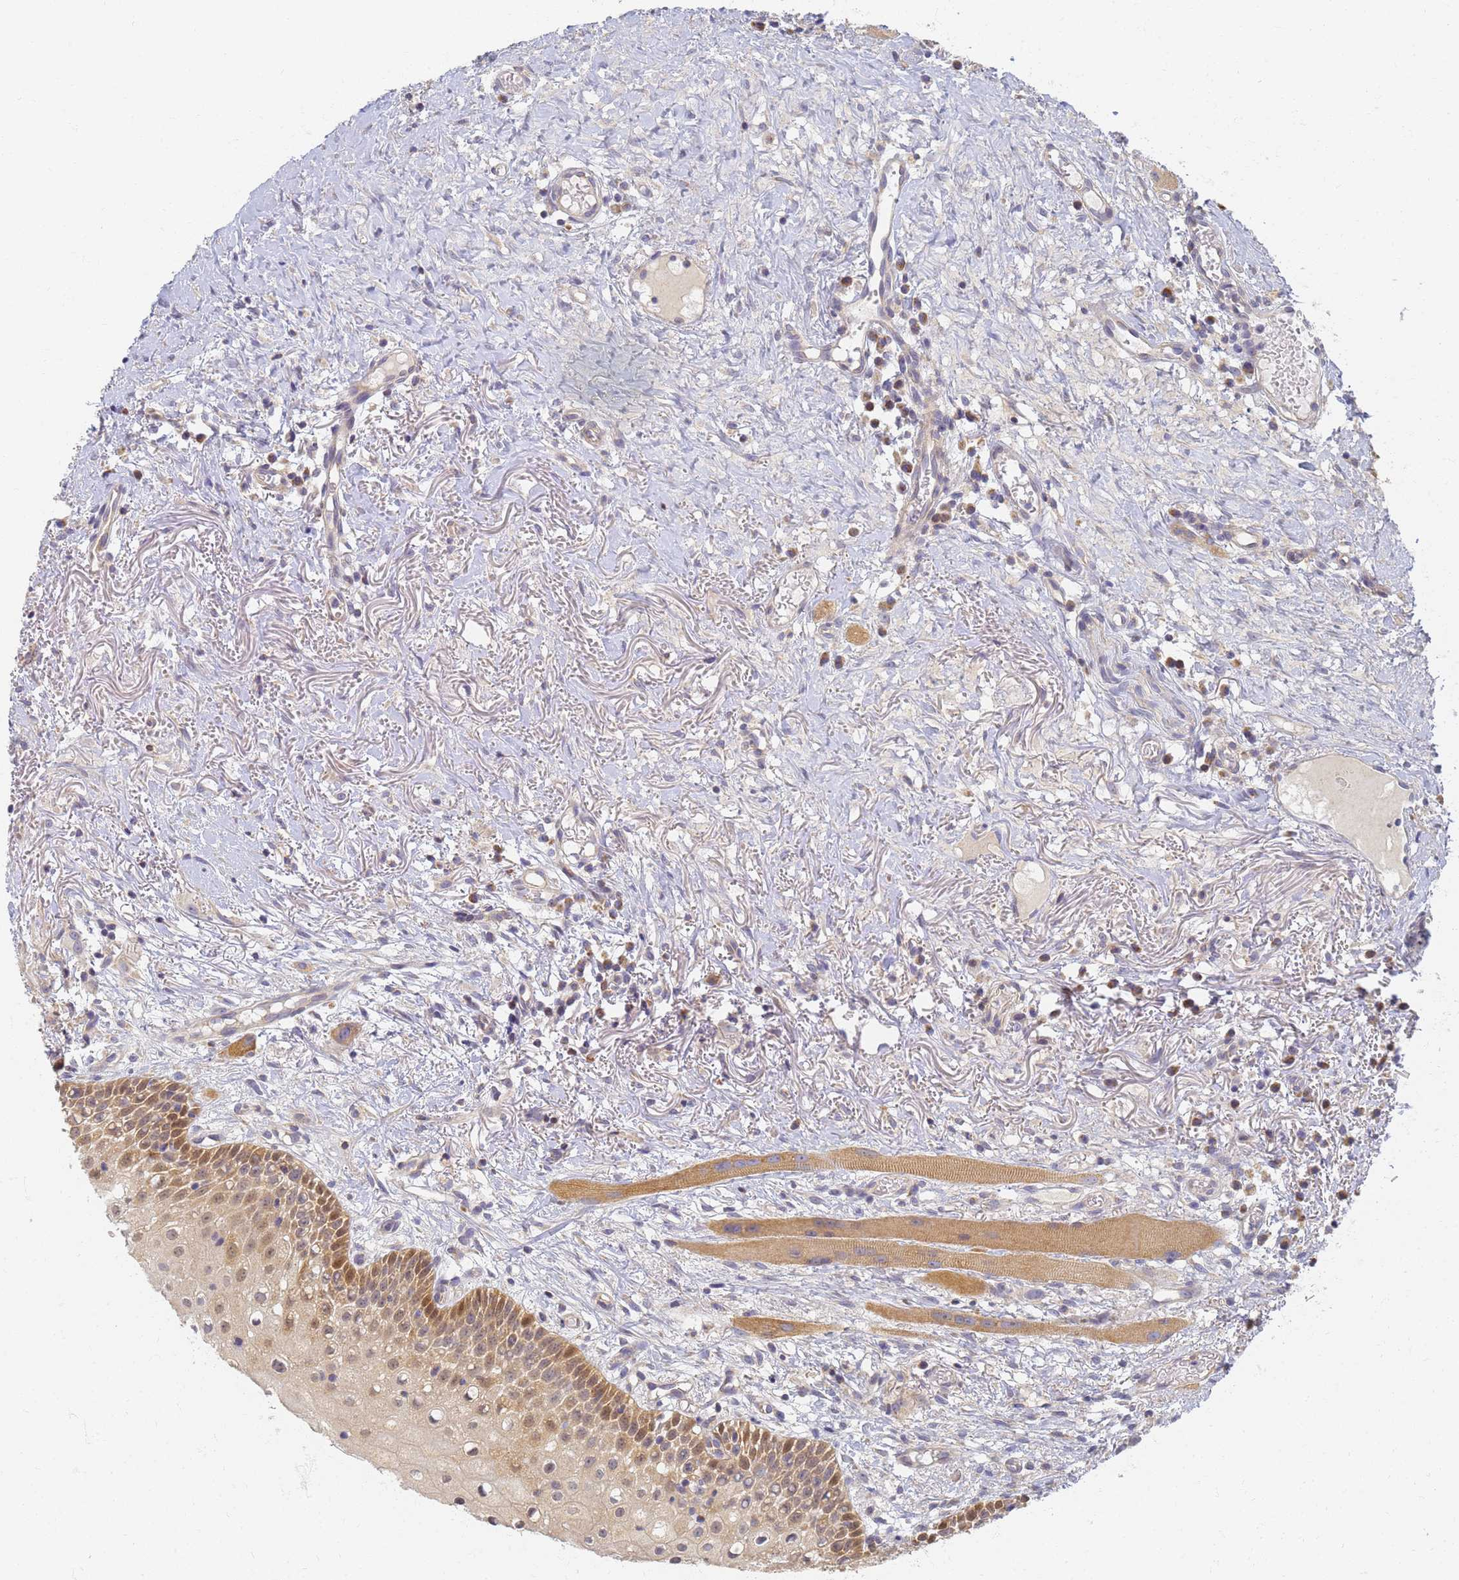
{"staining": {"intensity": "moderate", "quantity": ">75%", "location": "cytoplasmic/membranous,nuclear"}, "tissue": "oral mucosa", "cell_type": "Squamous epithelial cells", "image_type": "normal", "snomed": [{"axis": "morphology", "description": "Normal tissue, NOS"}, {"axis": "topography", "description": "Oral tissue"}], "caption": "A photomicrograph showing moderate cytoplasmic/membranous,nuclear positivity in approximately >75% of squamous epithelial cells in unremarkable oral mucosa, as visualized by brown immunohistochemical staining.", "gene": "UTP23", "patient": {"sex": "female", "age": 69}}